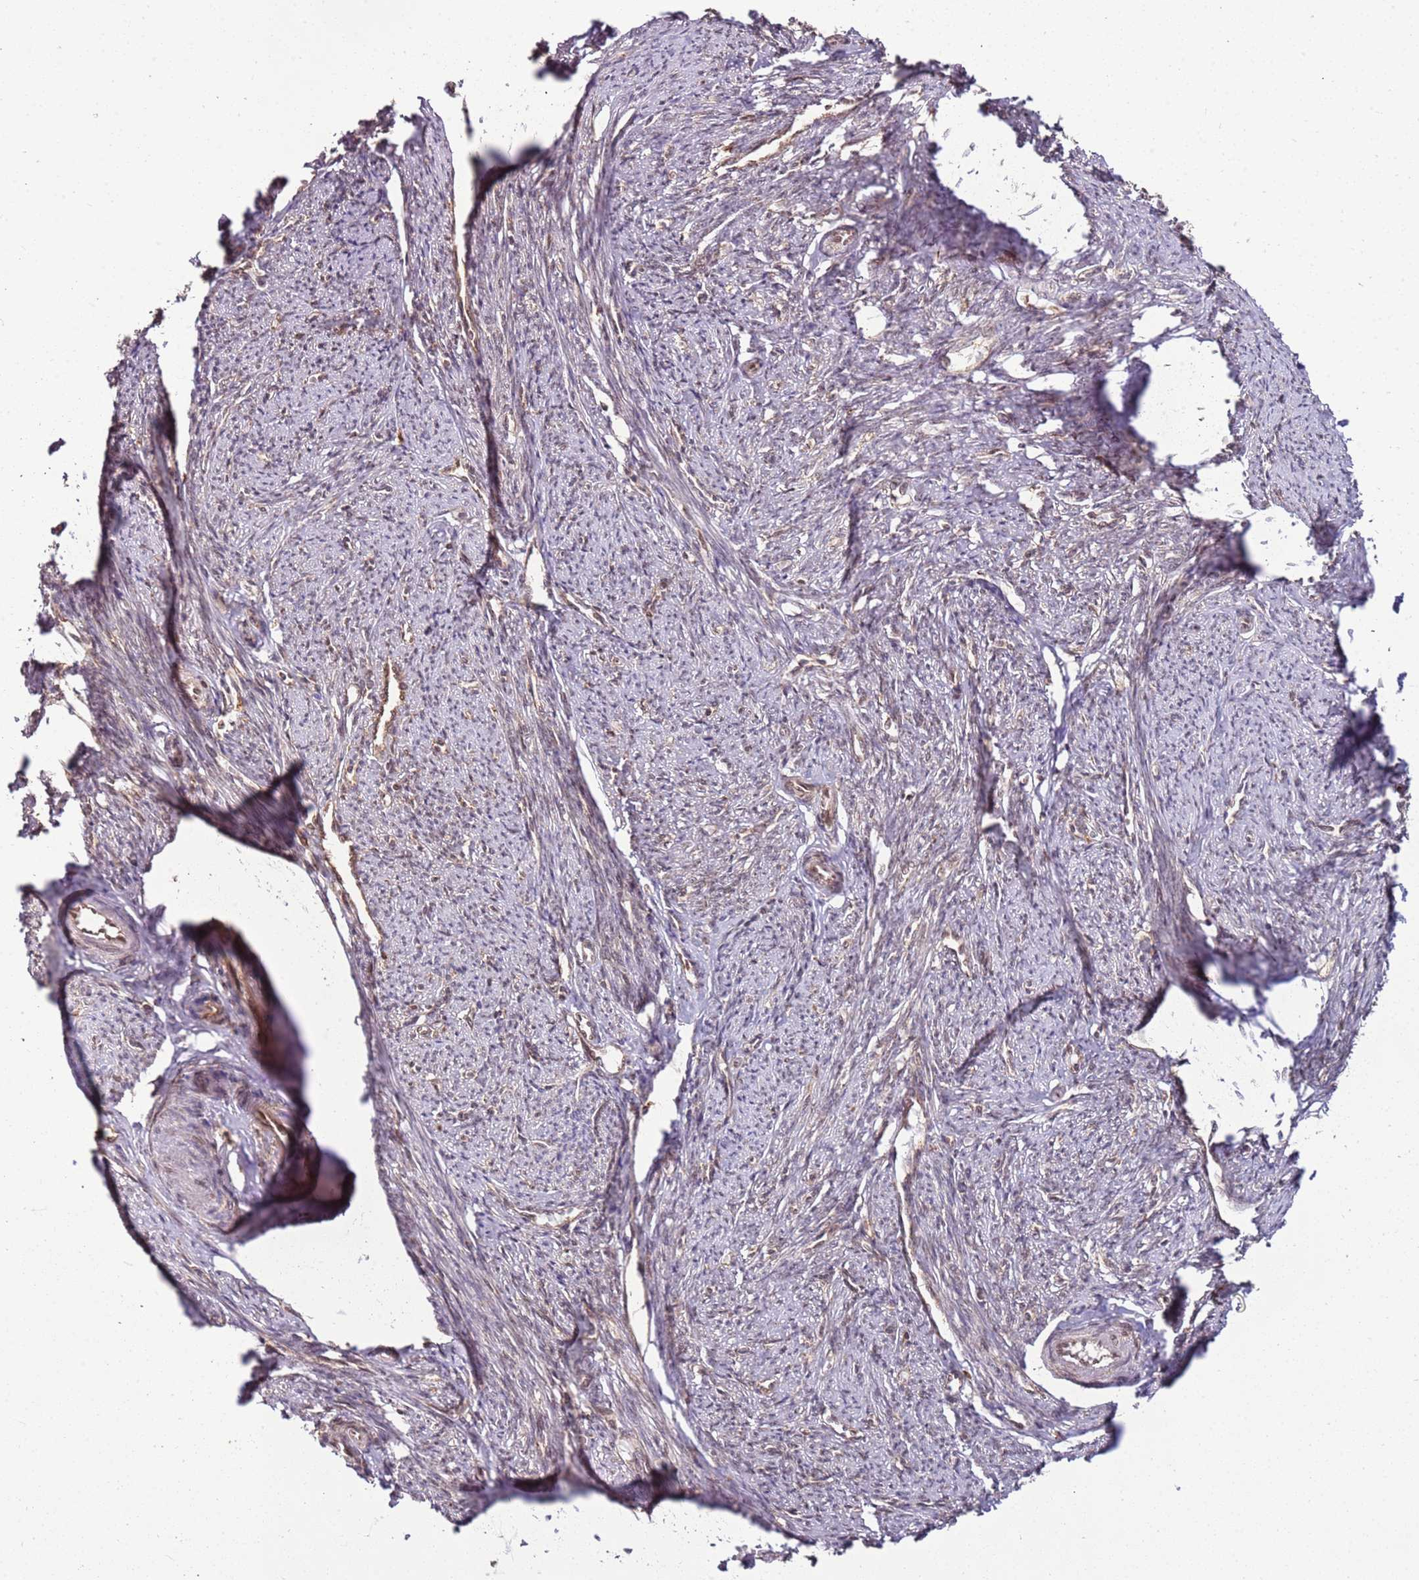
{"staining": {"intensity": "moderate", "quantity": ">75%", "location": "nuclear"}, "tissue": "smooth muscle", "cell_type": "Smooth muscle cells", "image_type": "normal", "snomed": [{"axis": "morphology", "description": "Normal tissue, NOS"}, {"axis": "topography", "description": "Smooth muscle"}, {"axis": "topography", "description": "Uterus"}], "caption": "Immunohistochemistry (IHC) image of normal smooth muscle: smooth muscle stained using IHC exhibits medium levels of moderate protein expression localized specifically in the nuclear of smooth muscle cells, appearing as a nuclear brown color.", "gene": "CEP170", "patient": {"sex": "female", "age": 59}}